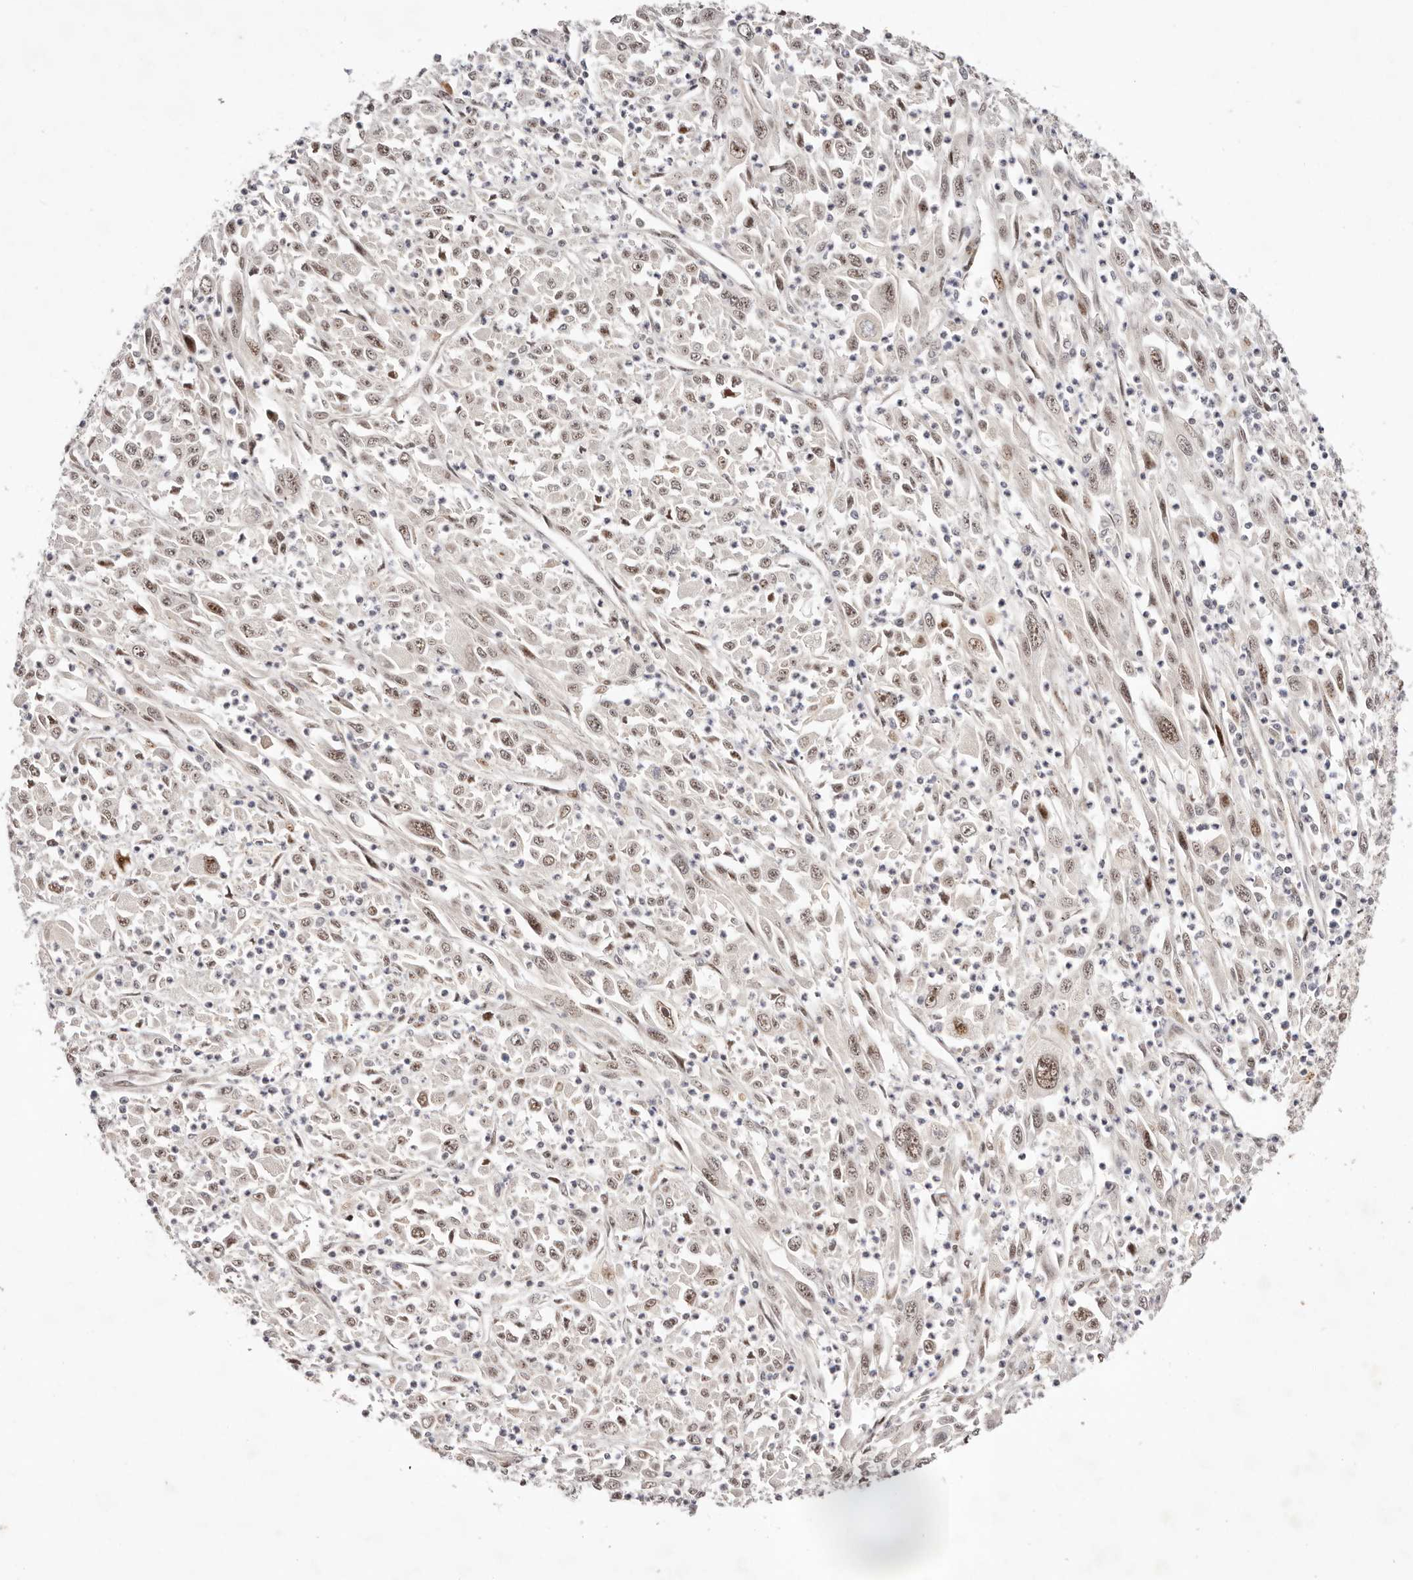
{"staining": {"intensity": "moderate", "quantity": ">75%", "location": "nuclear"}, "tissue": "melanoma", "cell_type": "Tumor cells", "image_type": "cancer", "snomed": [{"axis": "morphology", "description": "Malignant melanoma, Metastatic site"}, {"axis": "topography", "description": "Skin"}], "caption": "Immunohistochemistry photomicrograph of neoplastic tissue: human melanoma stained using immunohistochemistry displays medium levels of moderate protein expression localized specifically in the nuclear of tumor cells, appearing as a nuclear brown color.", "gene": "WRN", "patient": {"sex": "female", "age": 56}}